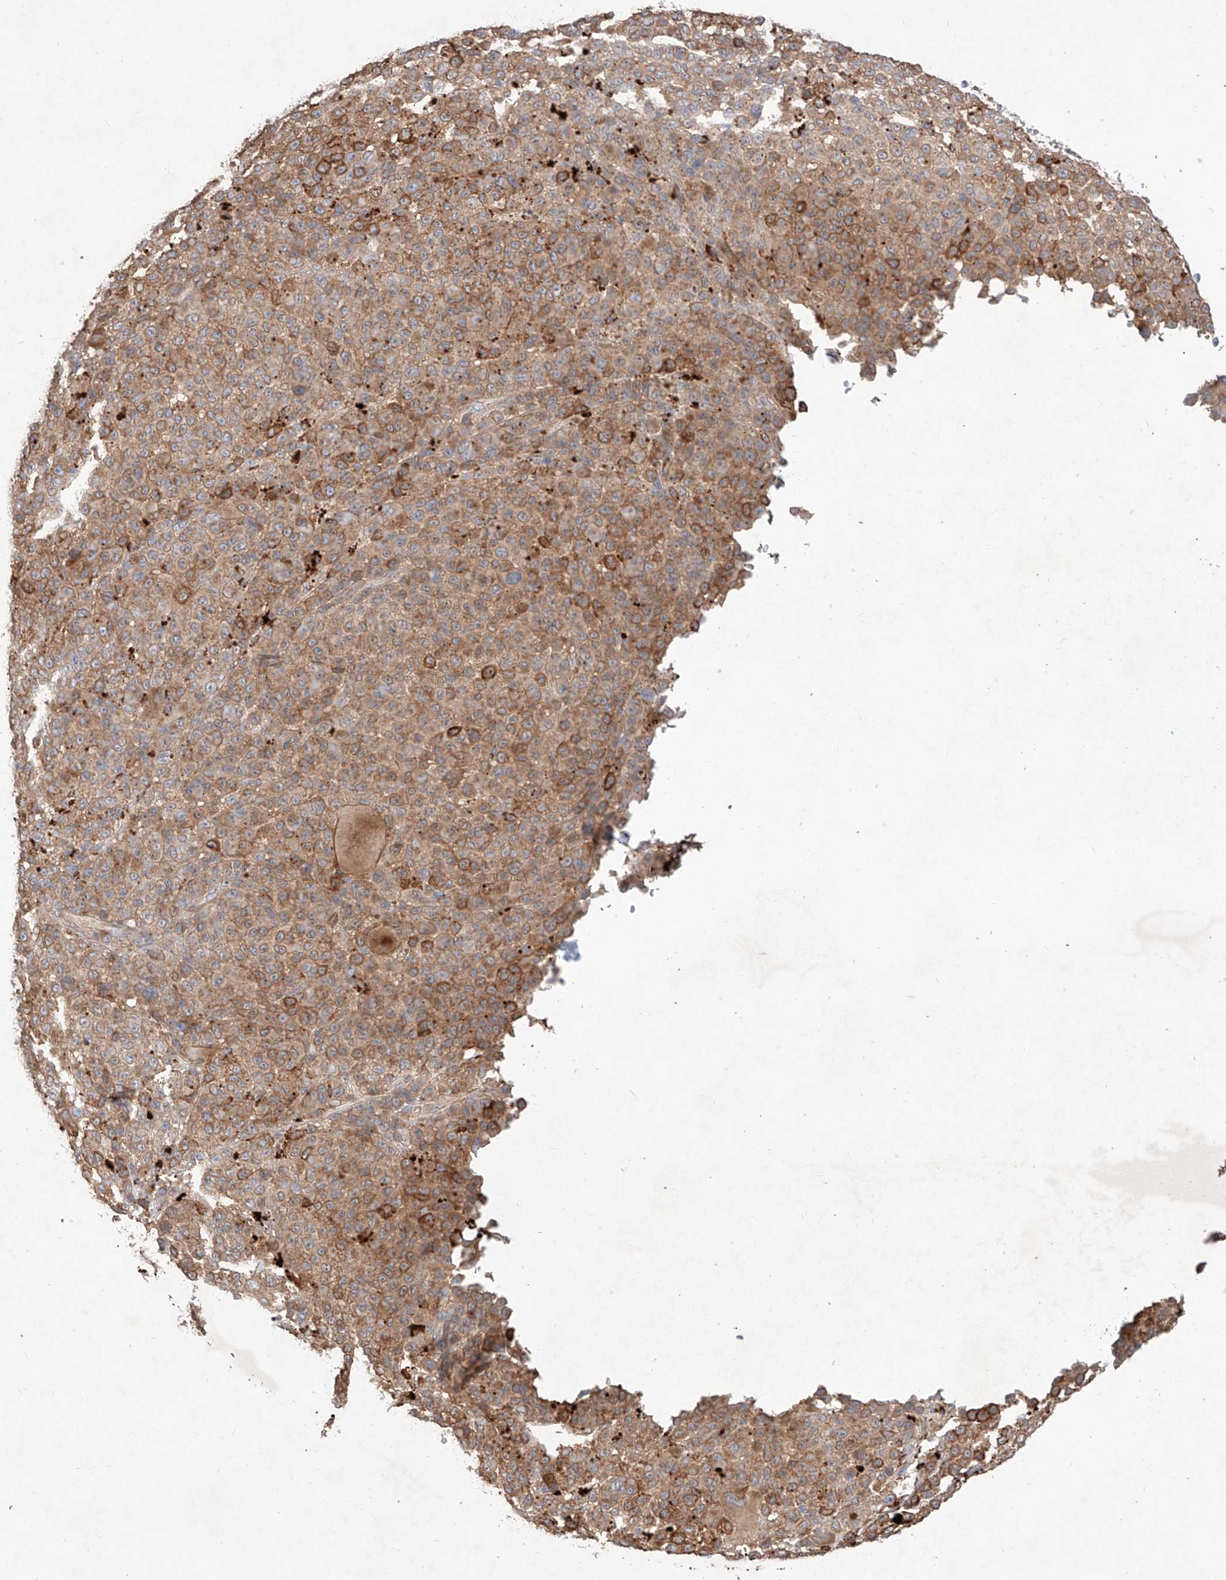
{"staining": {"intensity": "moderate", "quantity": ">75%", "location": "cytoplasmic/membranous"}, "tissue": "melanoma", "cell_type": "Tumor cells", "image_type": "cancer", "snomed": [{"axis": "morphology", "description": "Malignant melanoma, NOS"}, {"axis": "topography", "description": "Skin"}], "caption": "Melanoma stained for a protein (brown) reveals moderate cytoplasmic/membranous positive expression in about >75% of tumor cells.", "gene": "C6orf62", "patient": {"sex": "female", "age": 94}}